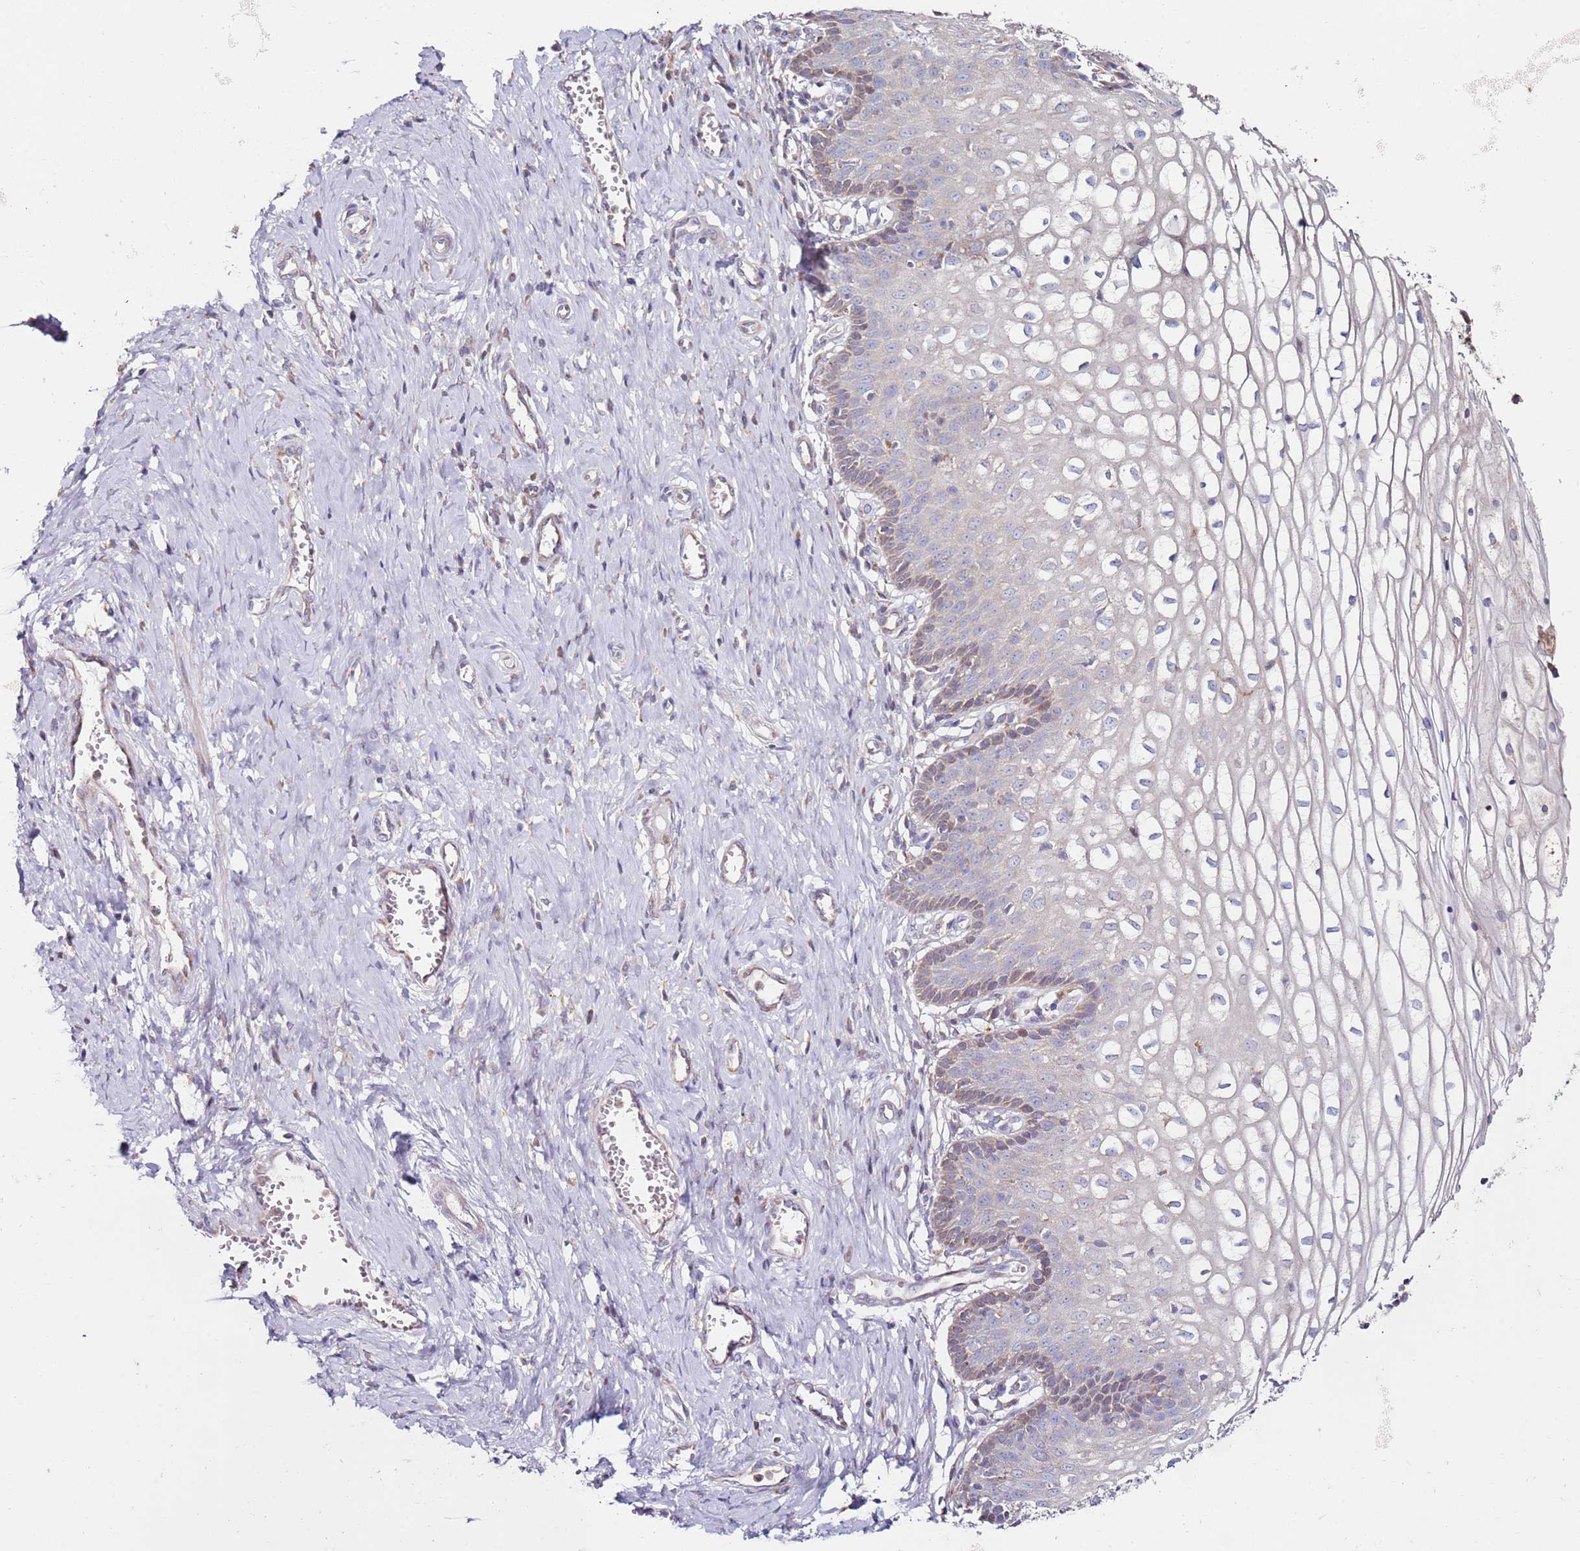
{"staining": {"intensity": "moderate", "quantity": "25%-75%", "location": "cytoplasmic/membranous"}, "tissue": "cervix", "cell_type": "Glandular cells", "image_type": "normal", "snomed": [{"axis": "morphology", "description": "Normal tissue, NOS"}, {"axis": "morphology", "description": "Adenocarcinoma, NOS"}, {"axis": "topography", "description": "Cervix"}], "caption": "Glandular cells show moderate cytoplasmic/membranous expression in about 25%-75% of cells in unremarkable cervix.", "gene": "CNOT9", "patient": {"sex": "female", "age": 29}}